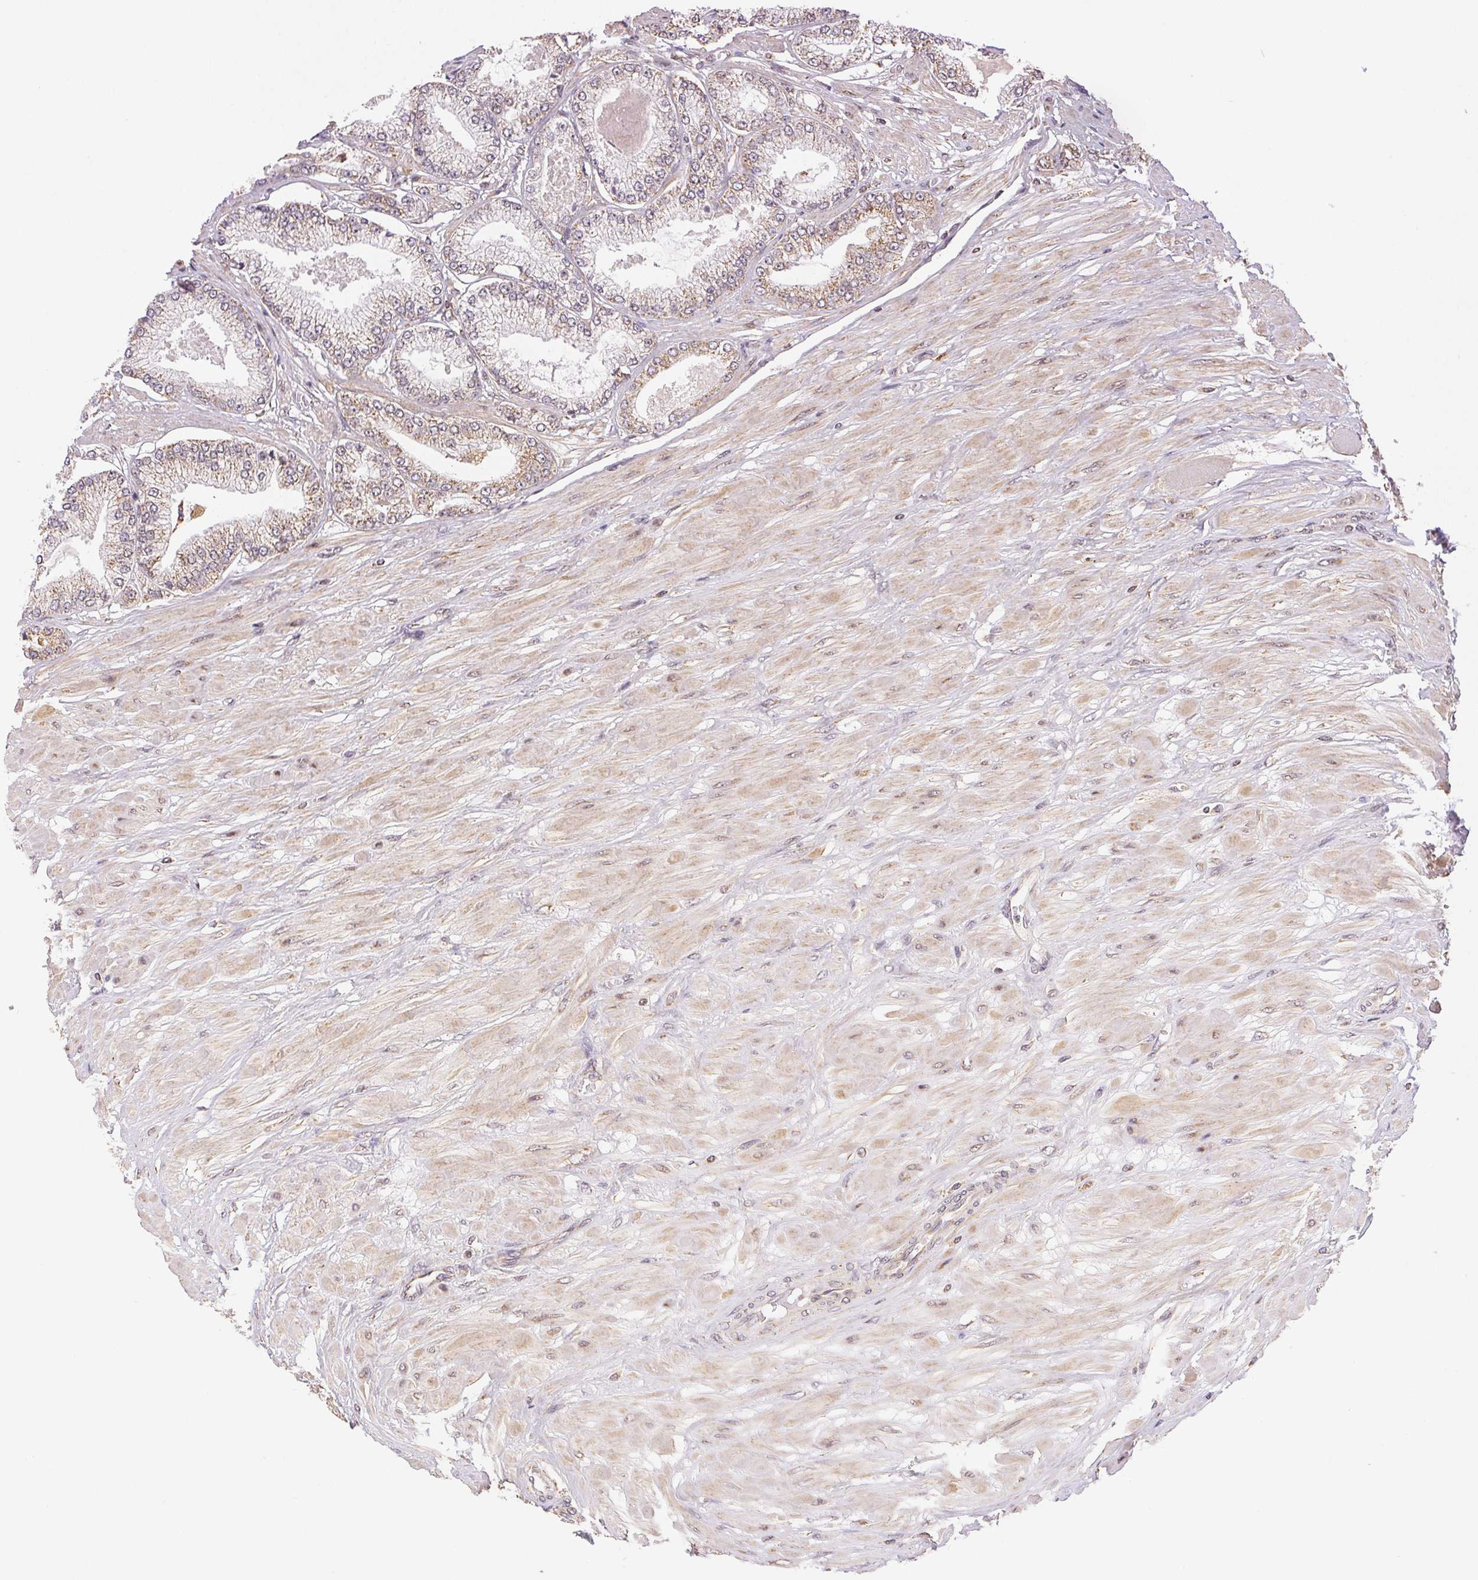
{"staining": {"intensity": "weak", "quantity": ">75%", "location": "cytoplasmic/membranous"}, "tissue": "prostate cancer", "cell_type": "Tumor cells", "image_type": "cancer", "snomed": [{"axis": "morphology", "description": "Adenocarcinoma, Low grade"}, {"axis": "topography", "description": "Prostate"}], "caption": "Immunohistochemistry (IHC) of human low-grade adenocarcinoma (prostate) reveals low levels of weak cytoplasmic/membranous positivity in approximately >75% of tumor cells.", "gene": "PIWIL4", "patient": {"sex": "male", "age": 55}}